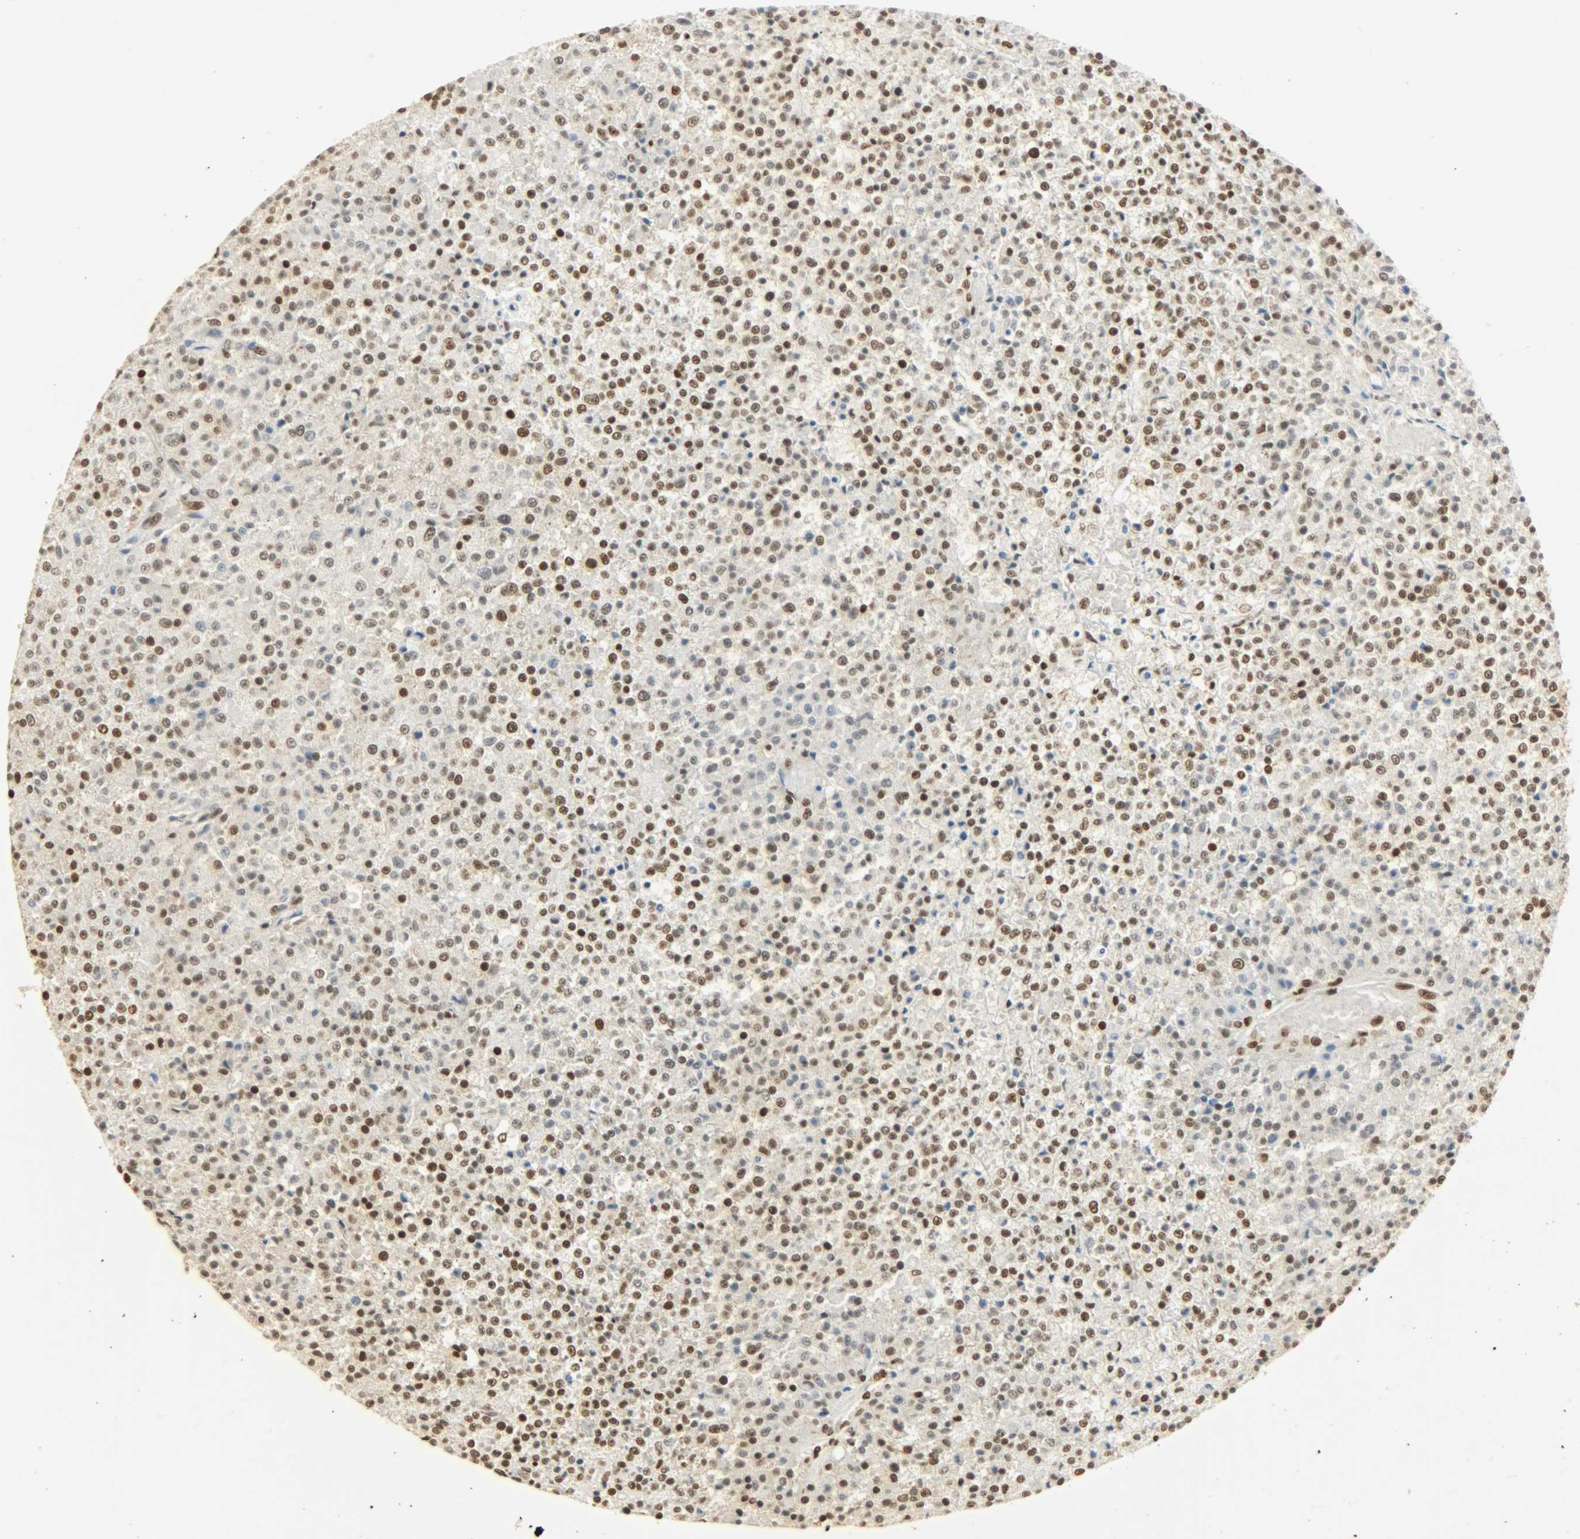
{"staining": {"intensity": "strong", "quantity": ">75%", "location": "nuclear"}, "tissue": "testis cancer", "cell_type": "Tumor cells", "image_type": "cancer", "snomed": [{"axis": "morphology", "description": "Seminoma, NOS"}, {"axis": "topography", "description": "Testis"}], "caption": "A micrograph of testis cancer stained for a protein demonstrates strong nuclear brown staining in tumor cells. (Brightfield microscopy of DAB IHC at high magnification).", "gene": "KHDRBS1", "patient": {"sex": "male", "age": 59}}